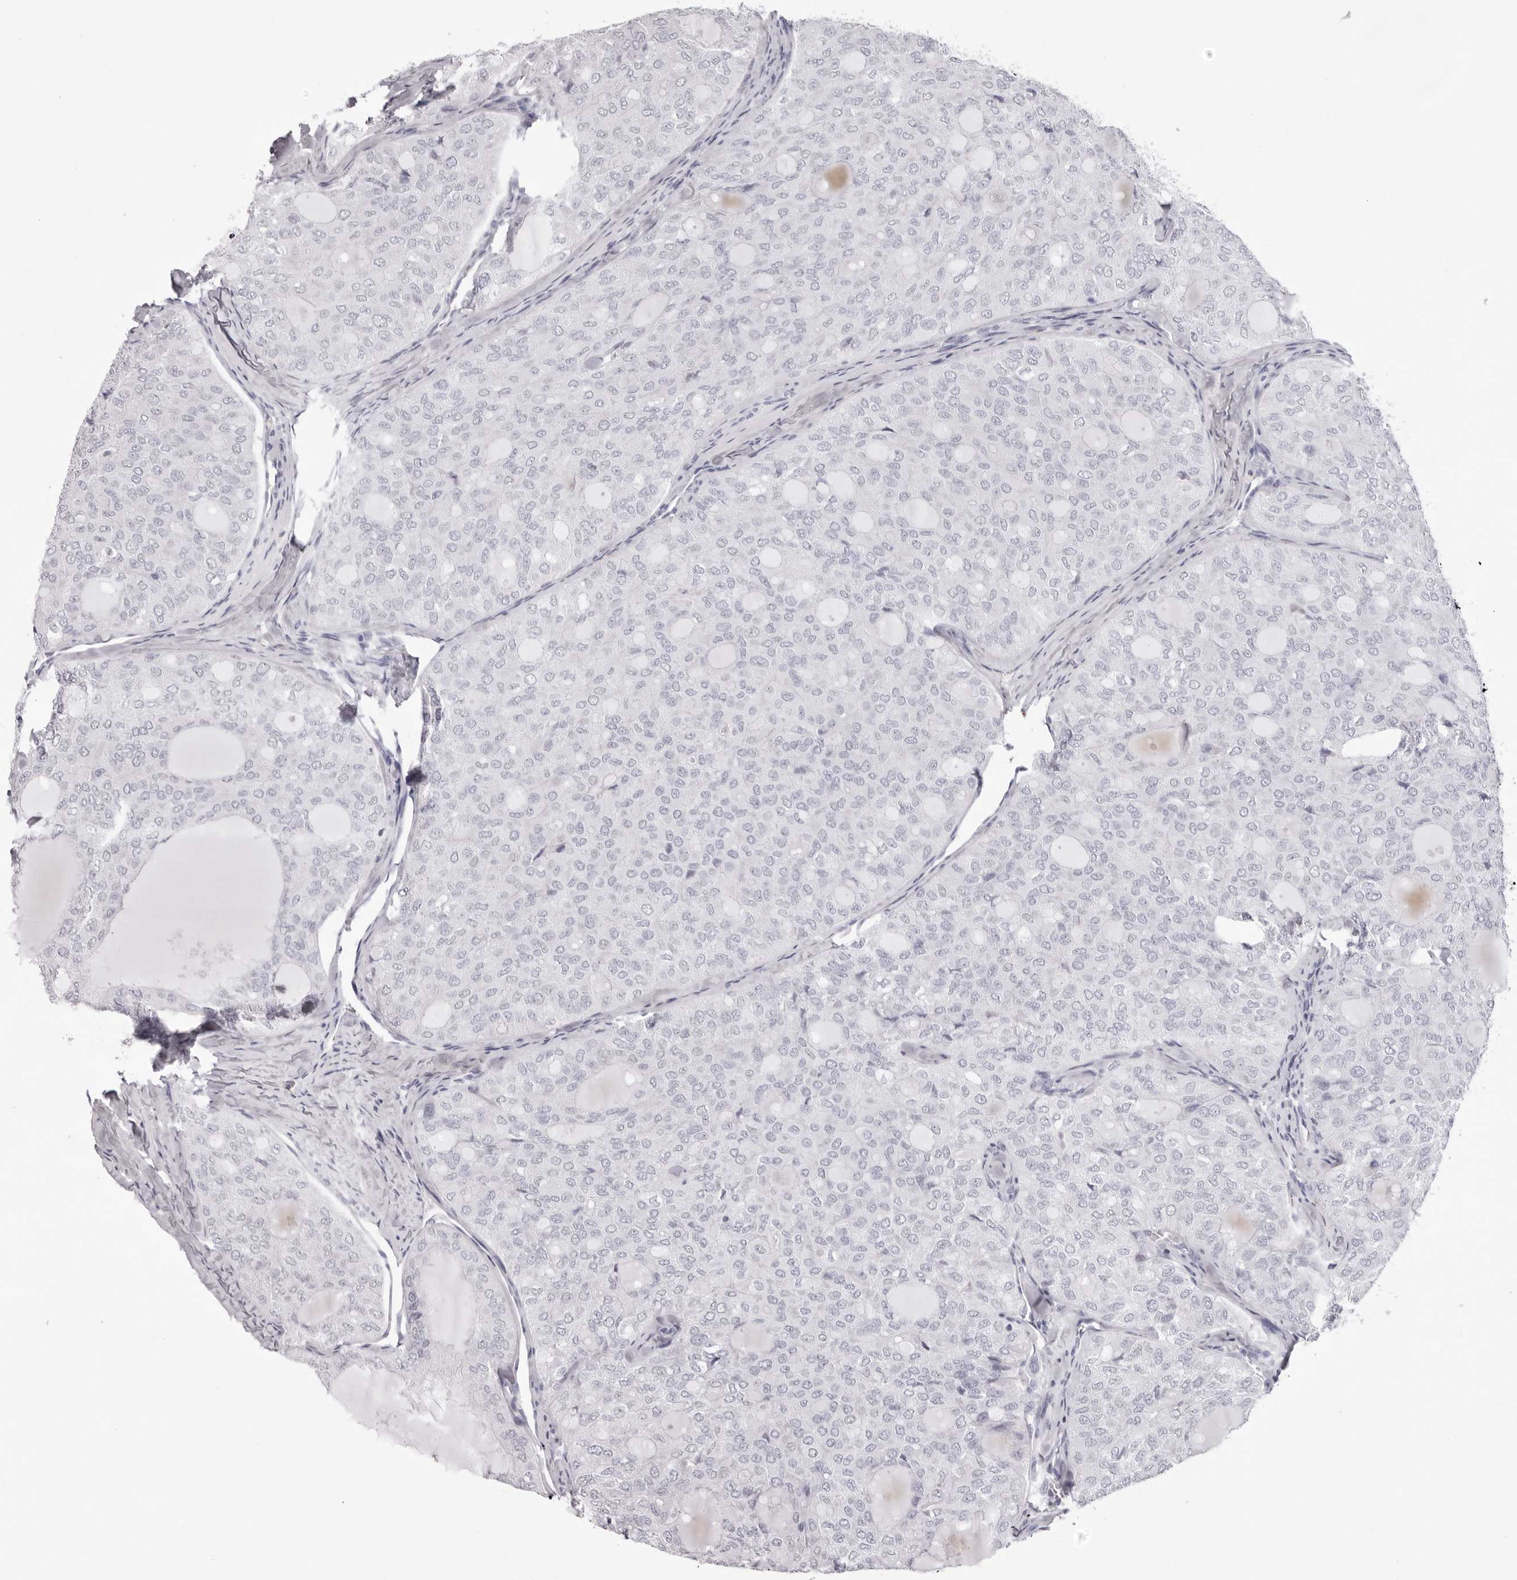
{"staining": {"intensity": "negative", "quantity": "none", "location": "none"}, "tissue": "thyroid cancer", "cell_type": "Tumor cells", "image_type": "cancer", "snomed": [{"axis": "morphology", "description": "Follicular adenoma carcinoma, NOS"}, {"axis": "topography", "description": "Thyroid gland"}], "caption": "Tumor cells are negative for protein expression in human thyroid cancer.", "gene": "SPTA1", "patient": {"sex": "male", "age": 75}}